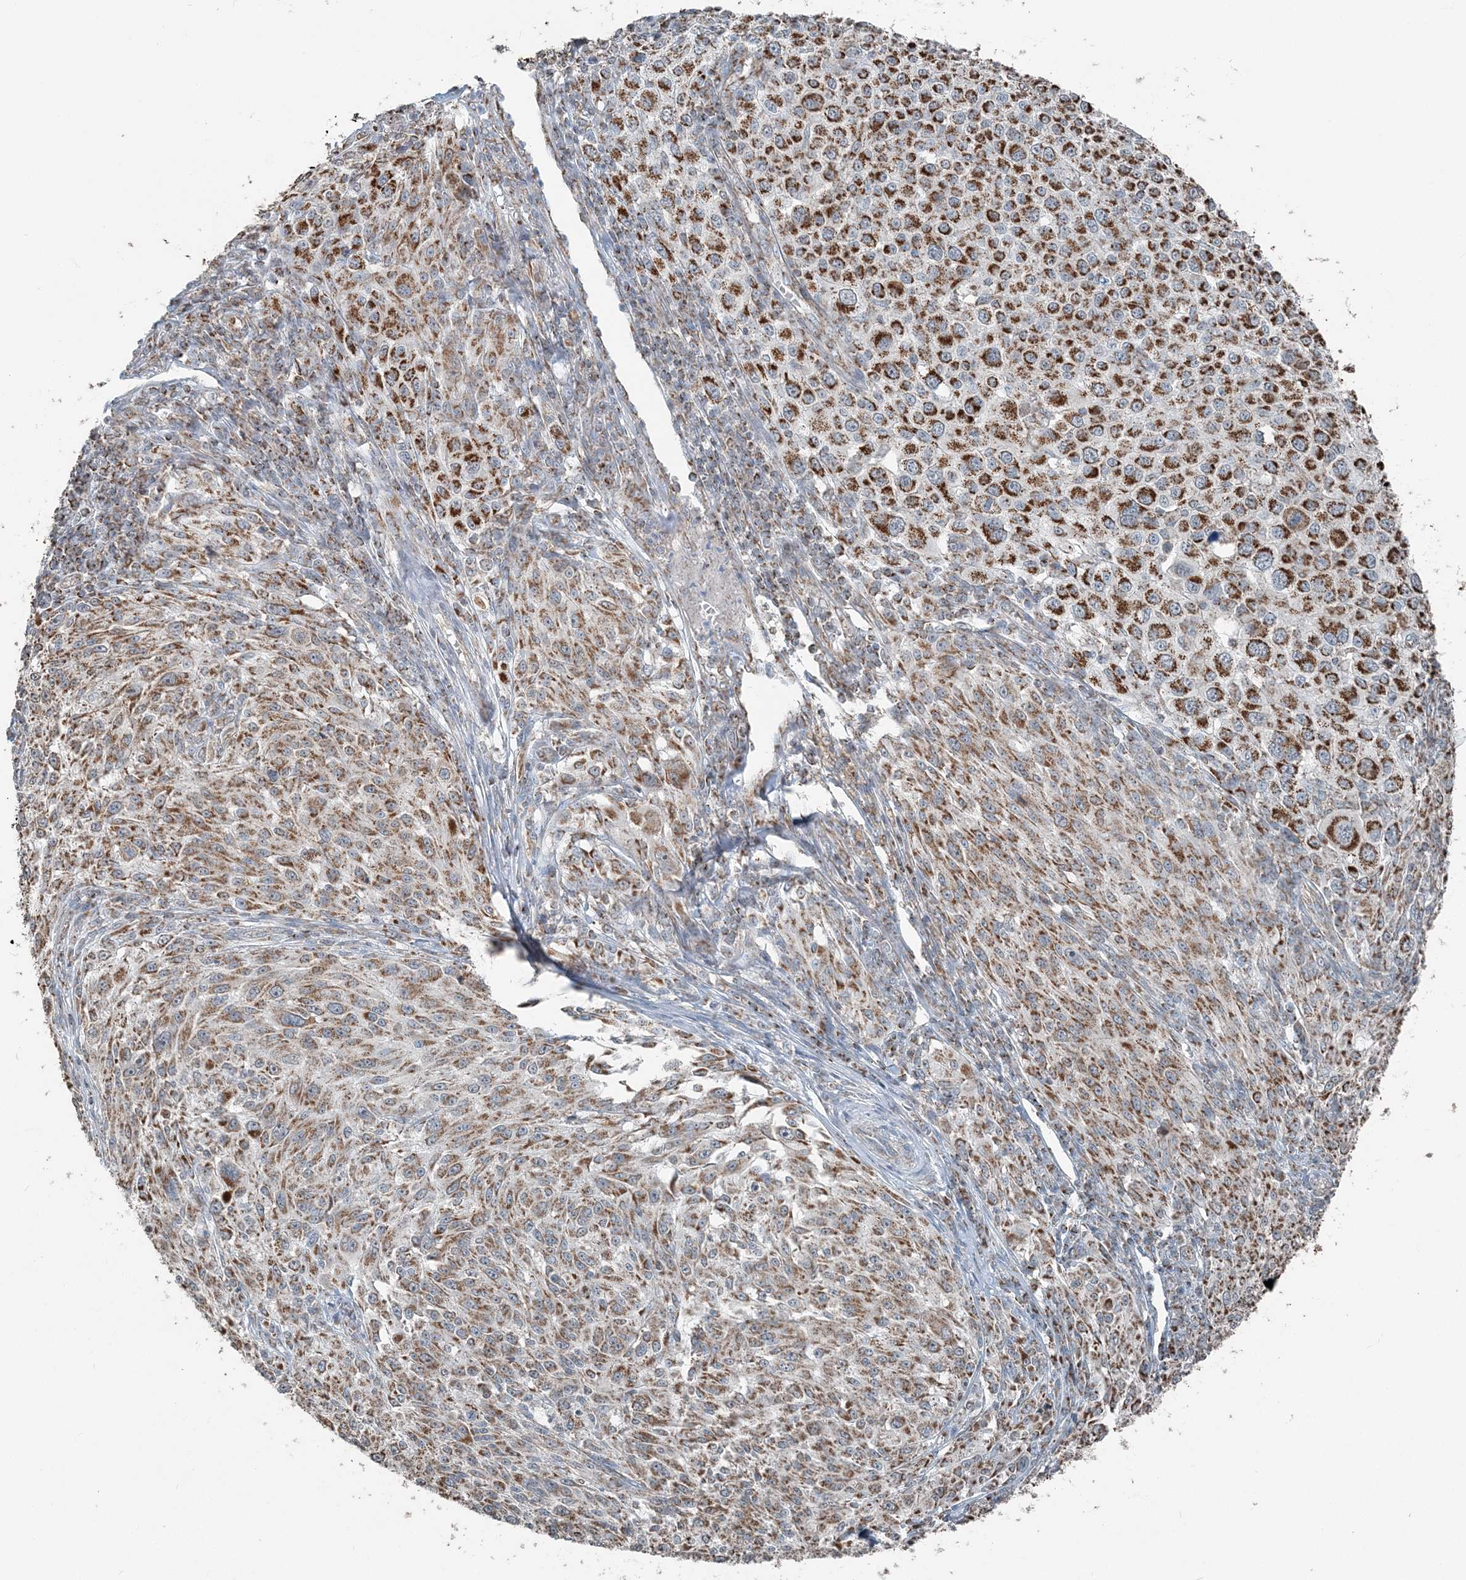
{"staining": {"intensity": "moderate", "quantity": ">75%", "location": "cytoplasmic/membranous"}, "tissue": "melanoma", "cell_type": "Tumor cells", "image_type": "cancer", "snomed": [{"axis": "morphology", "description": "Malignant melanoma, NOS"}, {"axis": "topography", "description": "Skin of trunk"}], "caption": "An IHC micrograph of tumor tissue is shown. Protein staining in brown shows moderate cytoplasmic/membranous positivity in malignant melanoma within tumor cells. (Stains: DAB in brown, nuclei in blue, Microscopy: brightfield microscopy at high magnification).", "gene": "SUCLG1", "patient": {"sex": "male", "age": 71}}